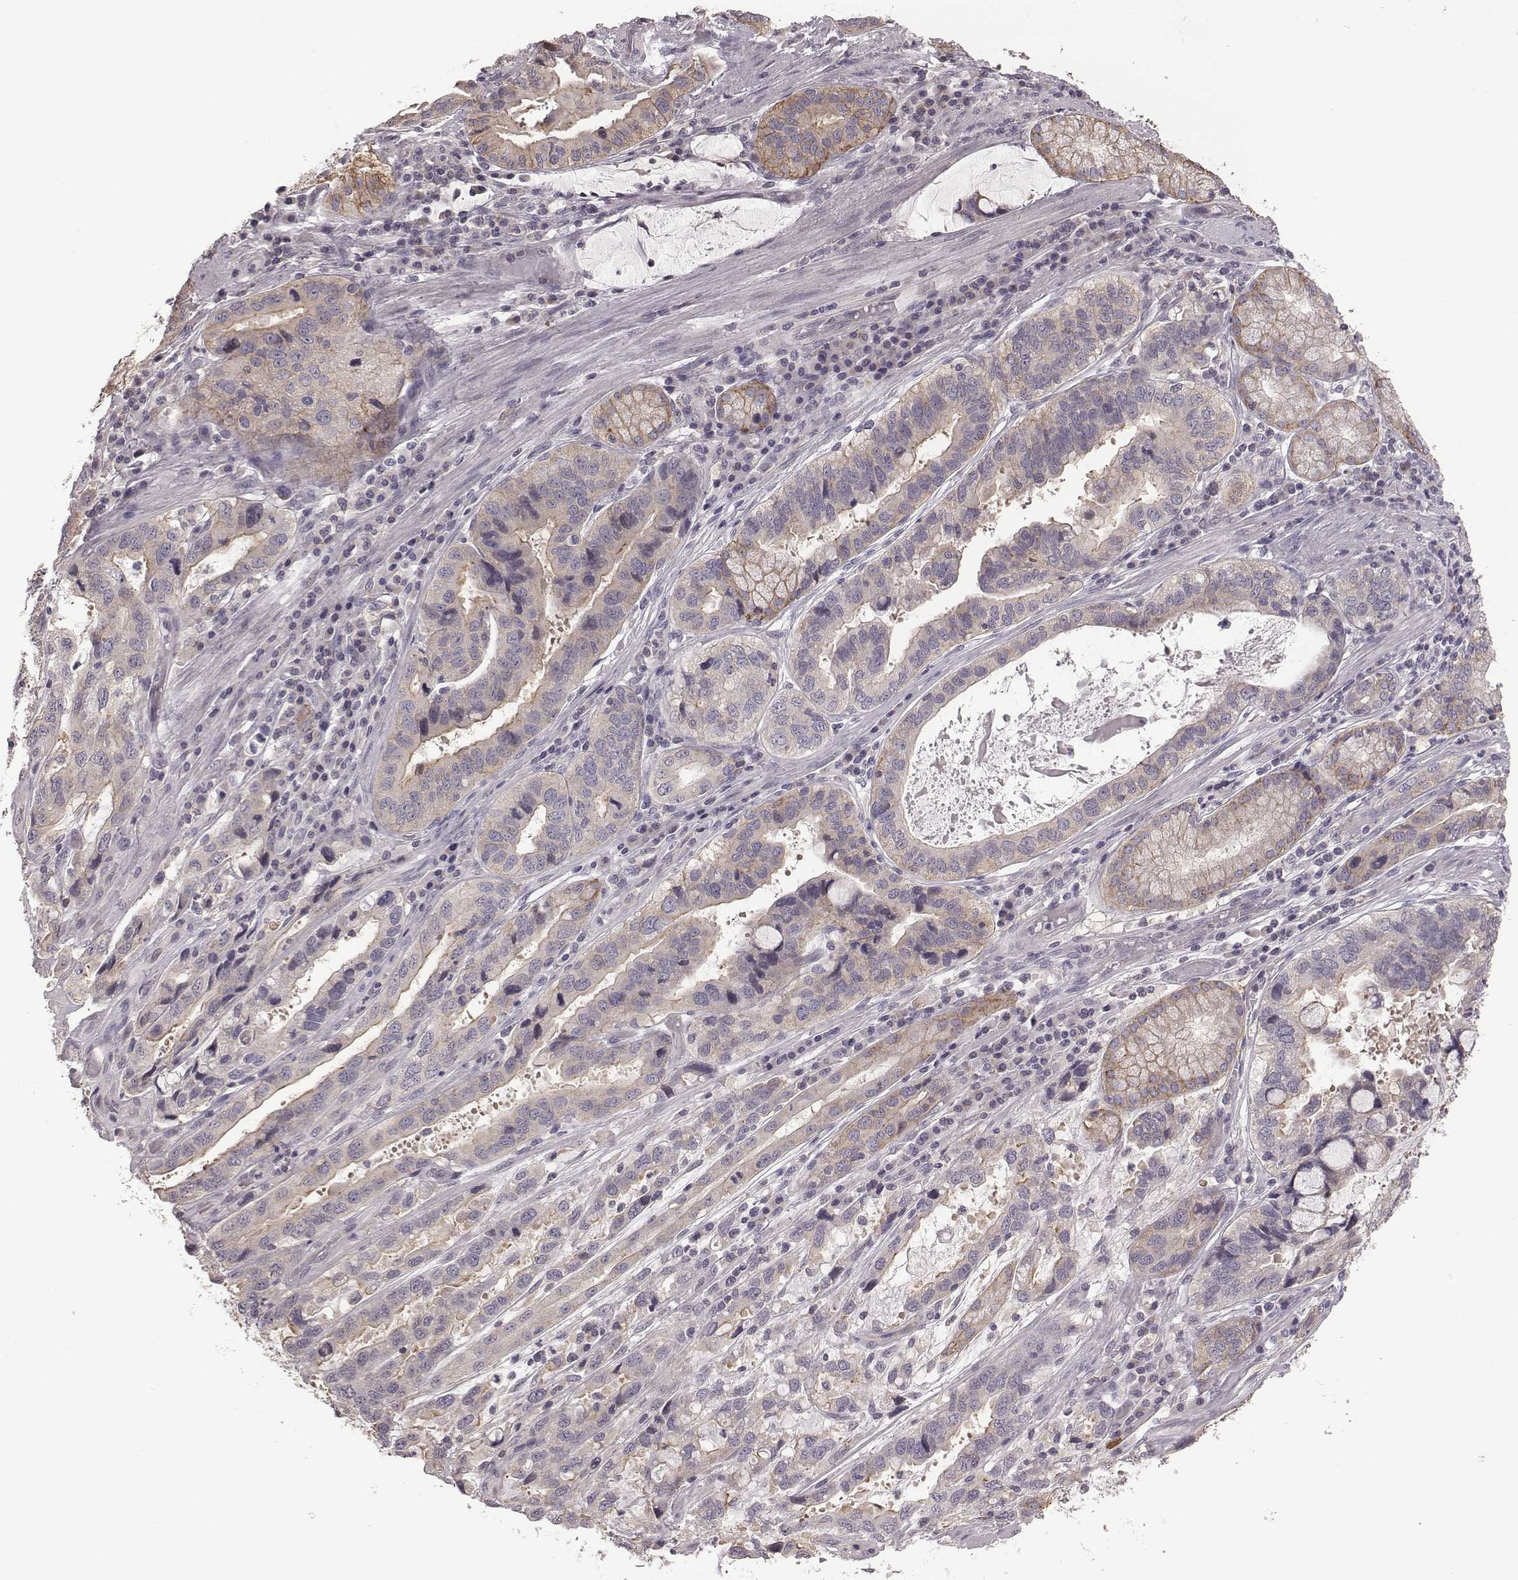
{"staining": {"intensity": "moderate", "quantity": "<25%", "location": "cytoplasmic/membranous"}, "tissue": "stomach cancer", "cell_type": "Tumor cells", "image_type": "cancer", "snomed": [{"axis": "morphology", "description": "Adenocarcinoma, NOS"}, {"axis": "topography", "description": "Stomach, lower"}], "caption": "A high-resolution image shows IHC staining of stomach cancer (adenocarcinoma), which reveals moderate cytoplasmic/membranous expression in approximately <25% of tumor cells.", "gene": "BICDL1", "patient": {"sex": "female", "age": 76}}